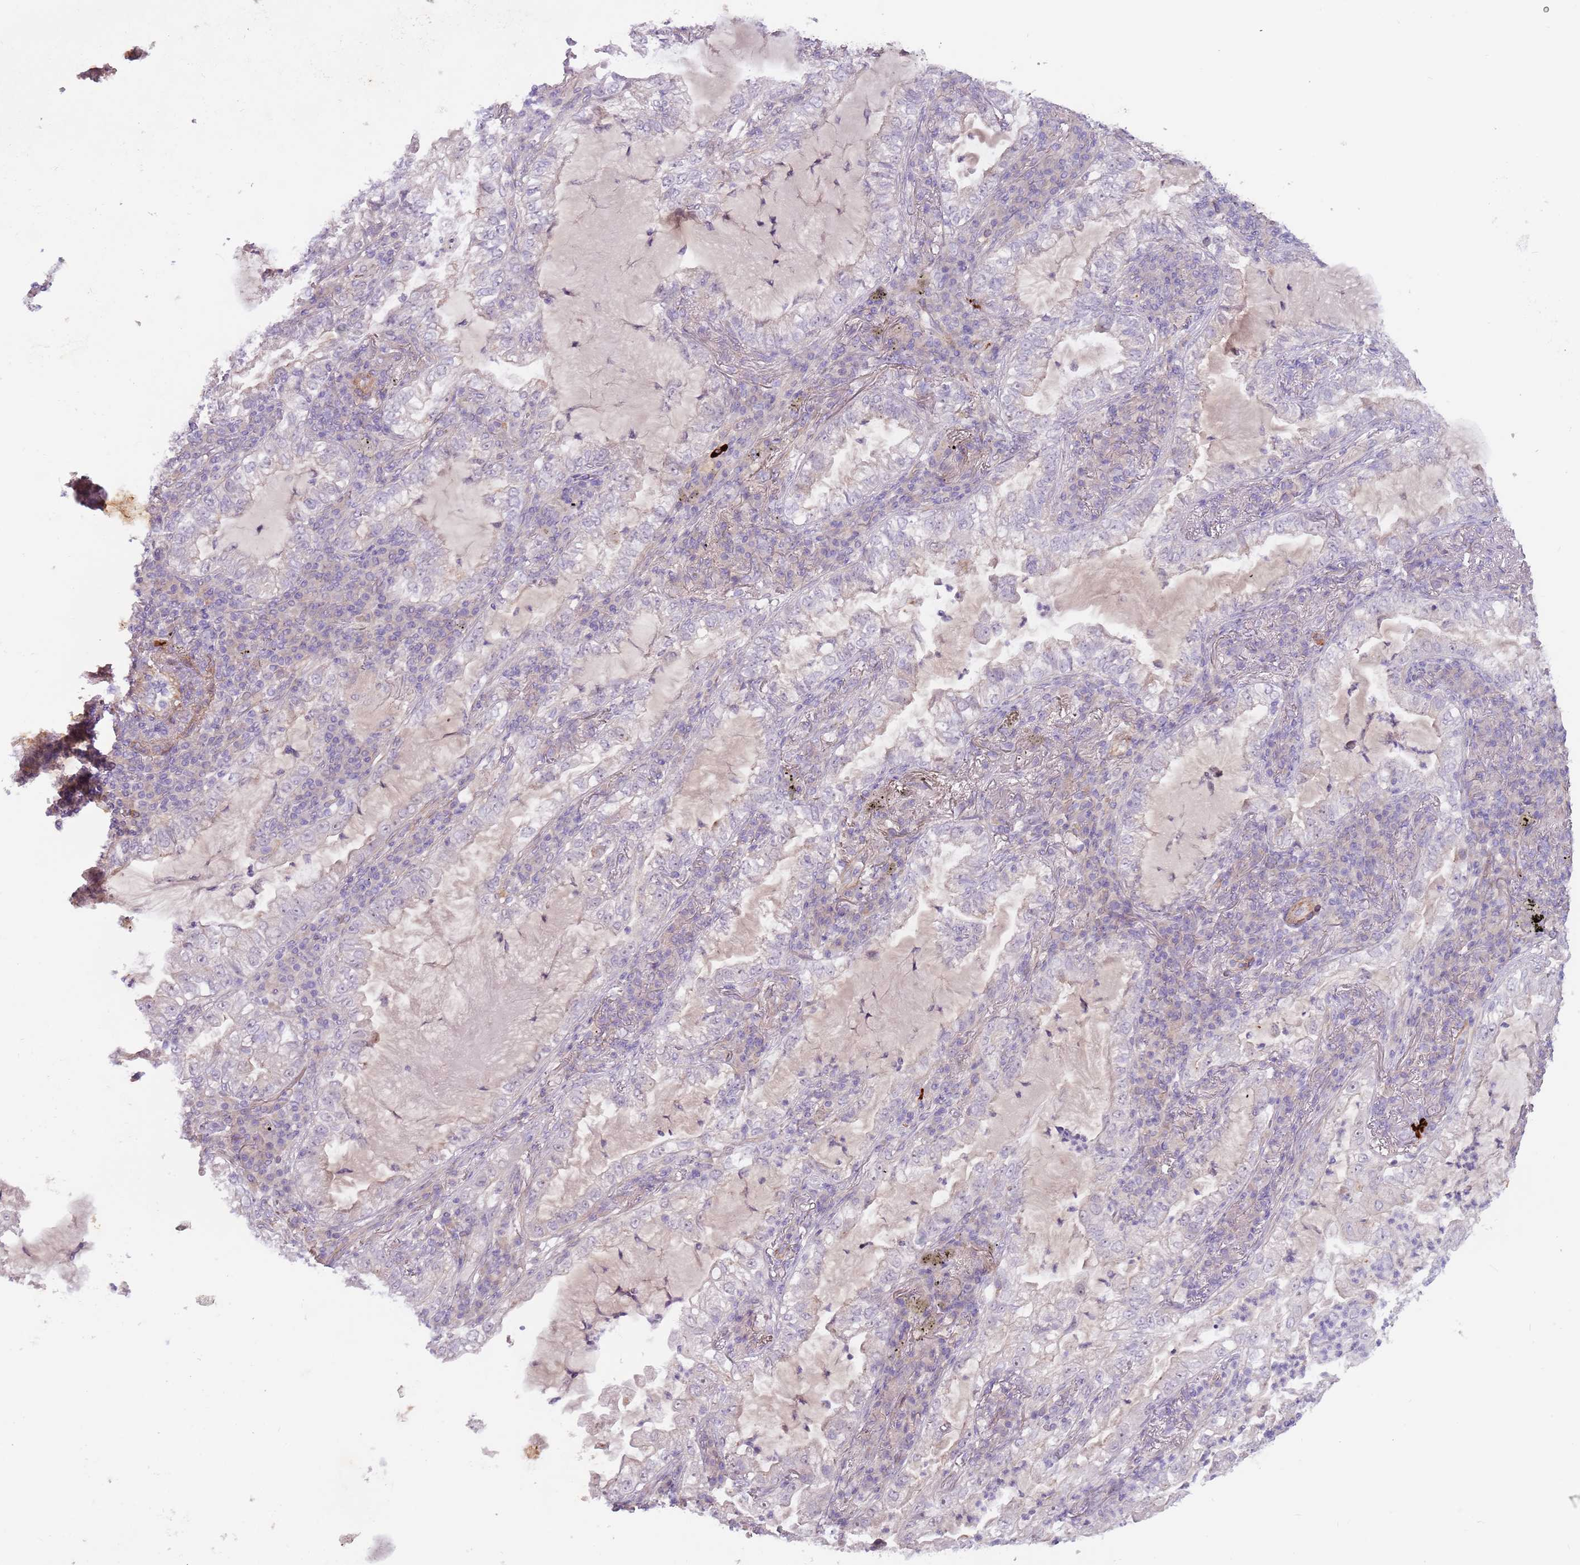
{"staining": {"intensity": "negative", "quantity": "none", "location": "none"}, "tissue": "lung cancer", "cell_type": "Tumor cells", "image_type": "cancer", "snomed": [{"axis": "morphology", "description": "Adenocarcinoma, NOS"}, {"axis": "topography", "description": "Lung"}], "caption": "Tumor cells are negative for brown protein staining in adenocarcinoma (lung).", "gene": "MRO", "patient": {"sex": "female", "age": 73}}